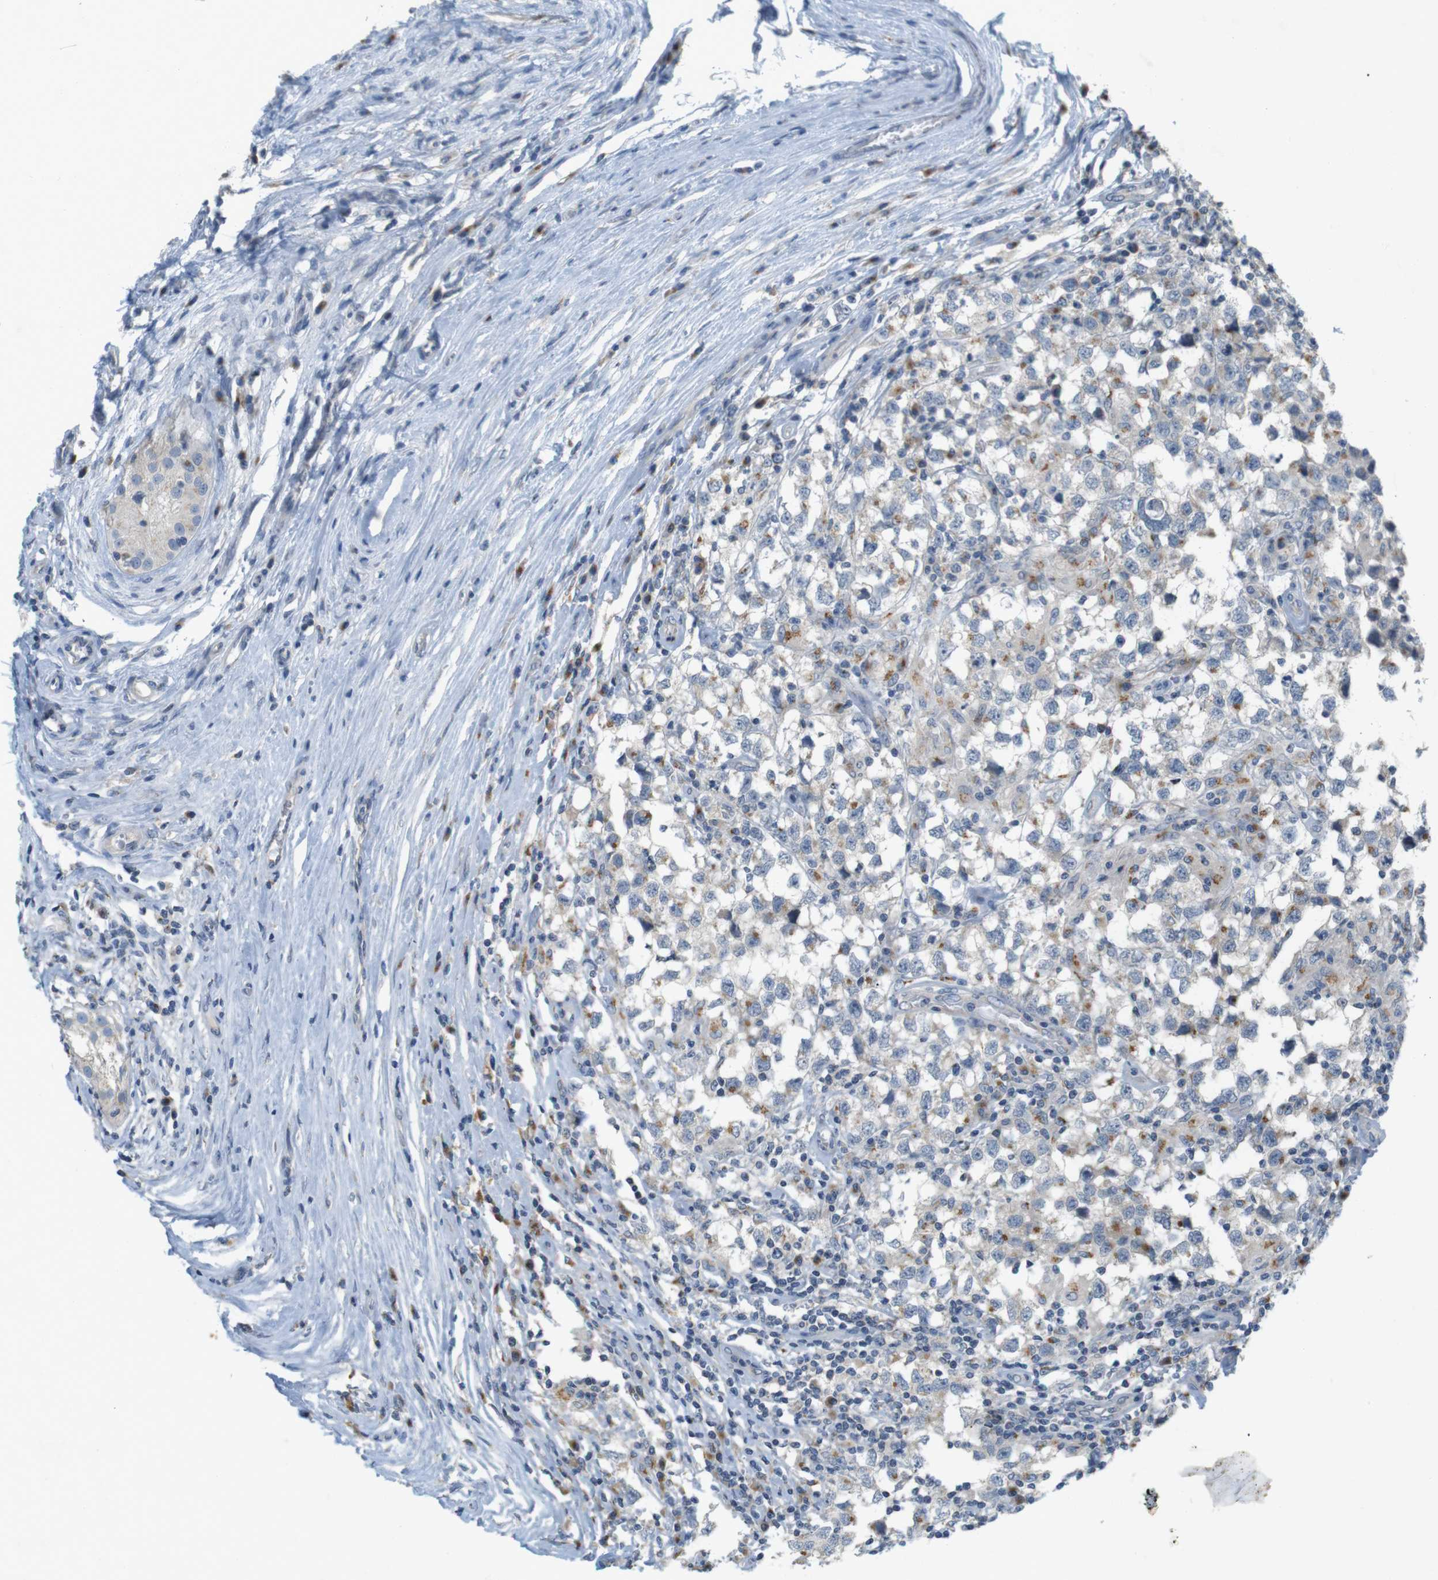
{"staining": {"intensity": "moderate", "quantity": "25%-75%", "location": "cytoplasmic/membranous"}, "tissue": "testis cancer", "cell_type": "Tumor cells", "image_type": "cancer", "snomed": [{"axis": "morphology", "description": "Carcinoma, Embryonal, NOS"}, {"axis": "topography", "description": "Testis"}], "caption": "Immunohistochemistry staining of testis cancer, which reveals medium levels of moderate cytoplasmic/membranous expression in about 25%-75% of tumor cells indicating moderate cytoplasmic/membranous protein expression. The staining was performed using DAB (brown) for protein detection and nuclei were counterstained in hematoxylin (blue).", "gene": "YIPF3", "patient": {"sex": "male", "age": 21}}